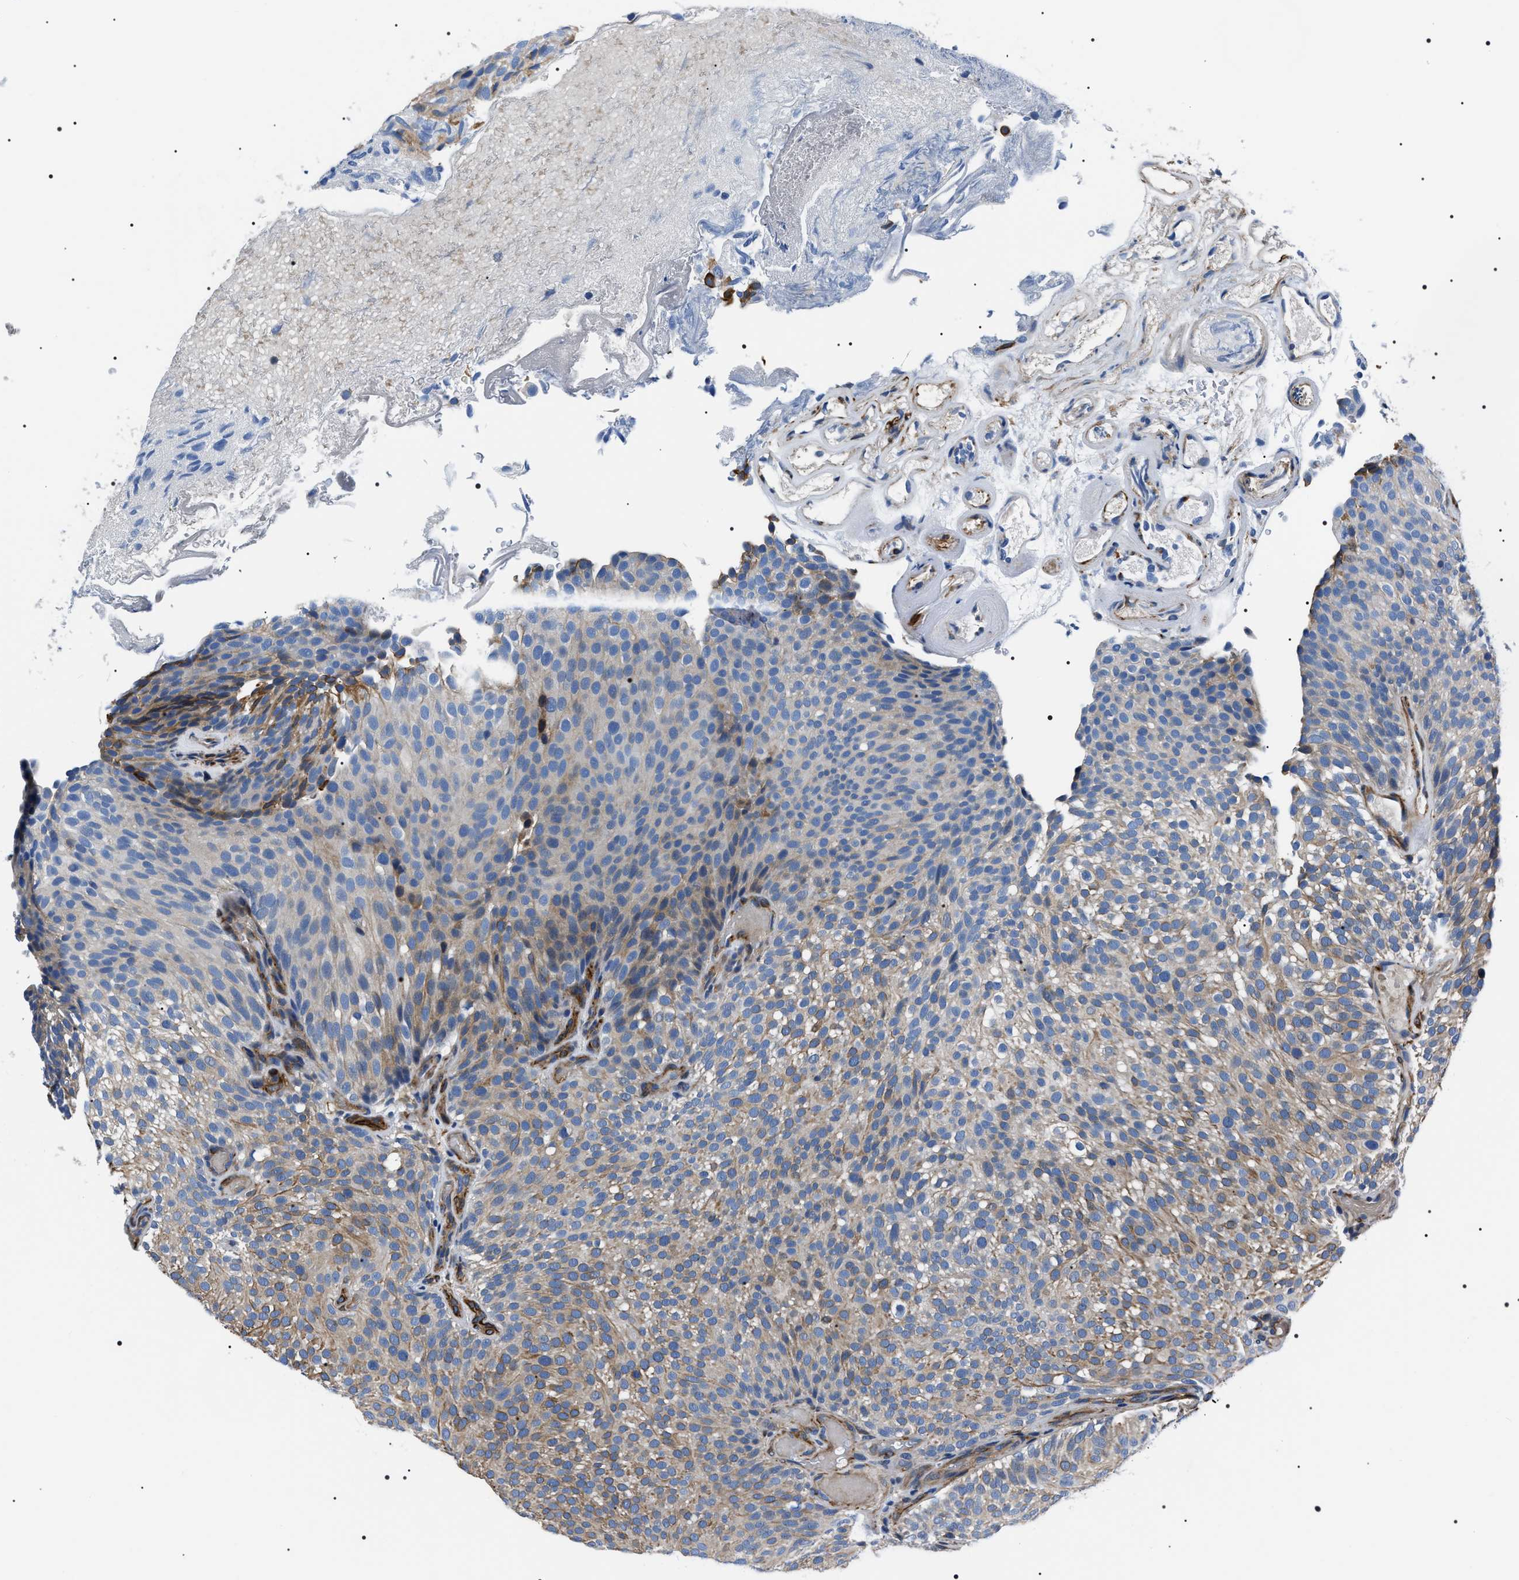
{"staining": {"intensity": "moderate", "quantity": "25%-75%", "location": "cytoplasmic/membranous"}, "tissue": "urothelial cancer", "cell_type": "Tumor cells", "image_type": "cancer", "snomed": [{"axis": "morphology", "description": "Urothelial carcinoma, Low grade"}, {"axis": "topography", "description": "Urinary bladder"}], "caption": "Tumor cells demonstrate moderate cytoplasmic/membranous positivity in about 25%-75% of cells in urothelial cancer. (Stains: DAB in brown, nuclei in blue, Microscopy: brightfield microscopy at high magnification).", "gene": "BAG2", "patient": {"sex": "male", "age": 78}}